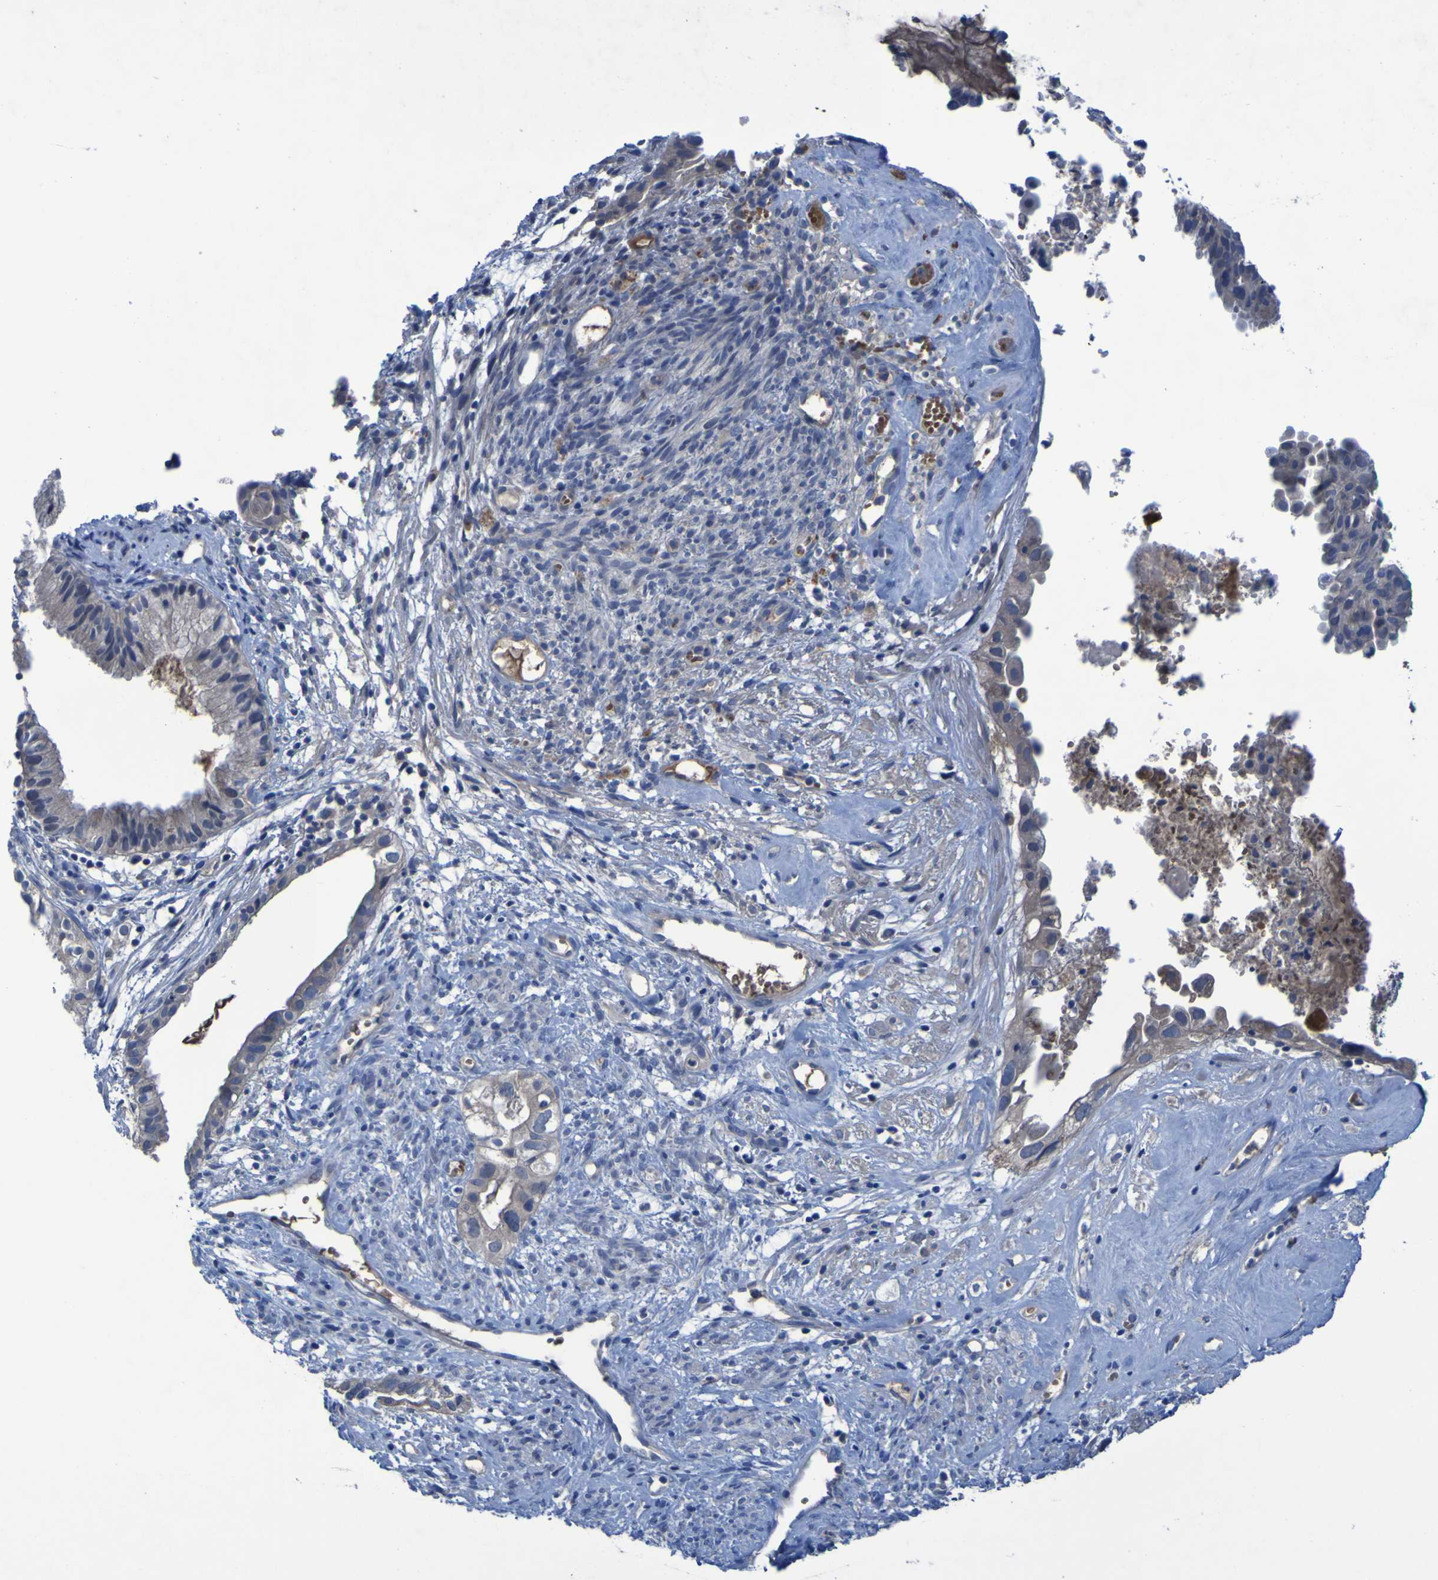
{"staining": {"intensity": "negative", "quantity": "none", "location": "none"}, "tissue": "cervical cancer", "cell_type": "Tumor cells", "image_type": "cancer", "snomed": [{"axis": "morphology", "description": "Normal tissue, NOS"}, {"axis": "morphology", "description": "Adenocarcinoma, NOS"}, {"axis": "topography", "description": "Cervix"}, {"axis": "topography", "description": "Endometrium"}], "caption": "High magnification brightfield microscopy of cervical cancer stained with DAB (3,3'-diaminobenzidine) (brown) and counterstained with hematoxylin (blue): tumor cells show no significant positivity.", "gene": "SGK2", "patient": {"sex": "female", "age": 86}}